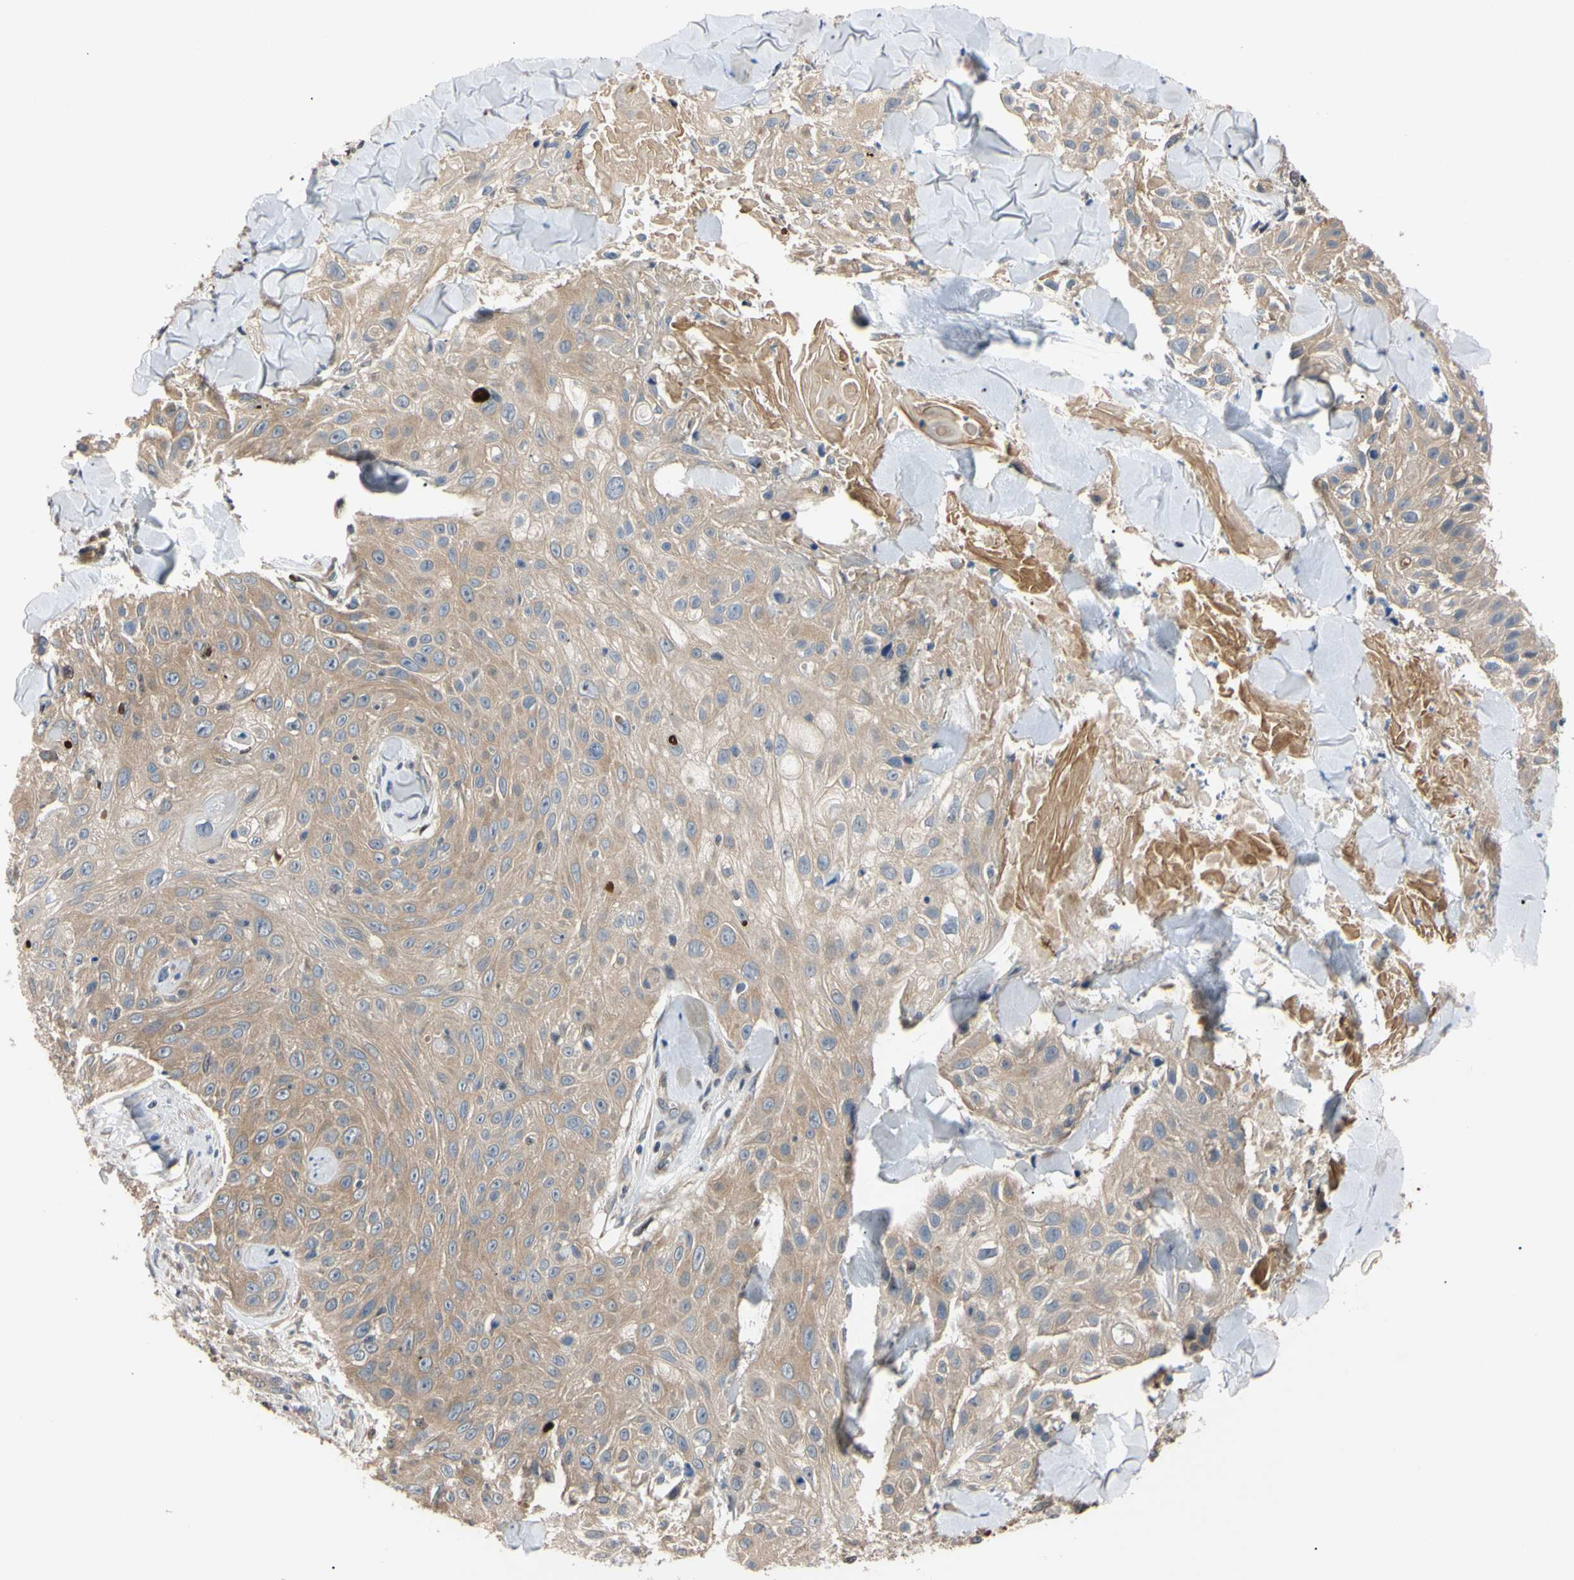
{"staining": {"intensity": "moderate", "quantity": "<25%", "location": "cytoplasmic/membranous"}, "tissue": "skin cancer", "cell_type": "Tumor cells", "image_type": "cancer", "snomed": [{"axis": "morphology", "description": "Squamous cell carcinoma, NOS"}, {"axis": "topography", "description": "Skin"}], "caption": "Skin squamous cell carcinoma stained for a protein (brown) reveals moderate cytoplasmic/membranous positive expression in approximately <25% of tumor cells.", "gene": "RARS1", "patient": {"sex": "male", "age": 86}}